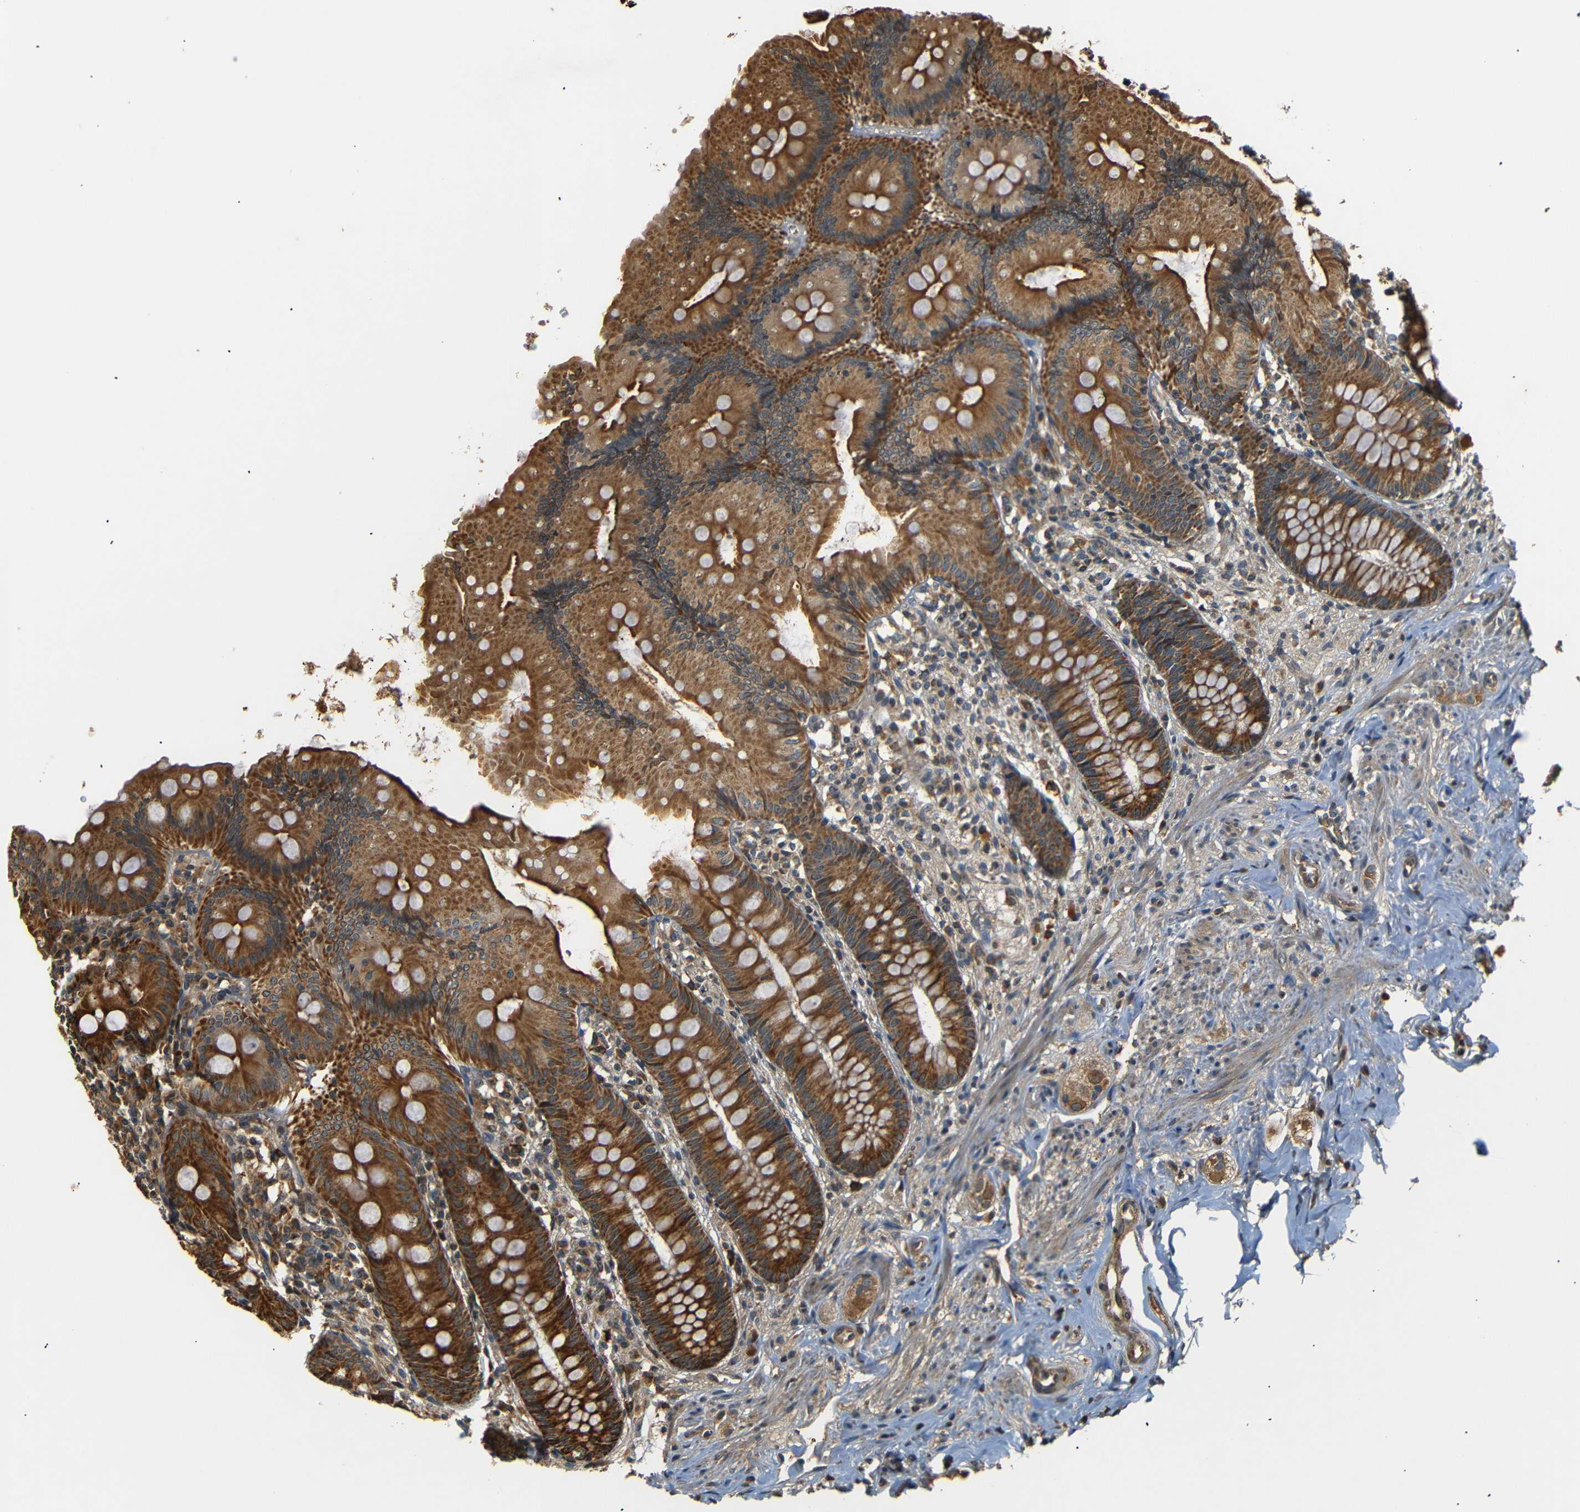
{"staining": {"intensity": "strong", "quantity": ">75%", "location": "cytoplasmic/membranous"}, "tissue": "appendix", "cell_type": "Glandular cells", "image_type": "normal", "snomed": [{"axis": "morphology", "description": "Normal tissue, NOS"}, {"axis": "topography", "description": "Appendix"}], "caption": "The micrograph exhibits a brown stain indicating the presence of a protein in the cytoplasmic/membranous of glandular cells in appendix. (Stains: DAB (3,3'-diaminobenzidine) in brown, nuclei in blue, Microscopy: brightfield microscopy at high magnification).", "gene": "TANK", "patient": {"sex": "male", "age": 56}}